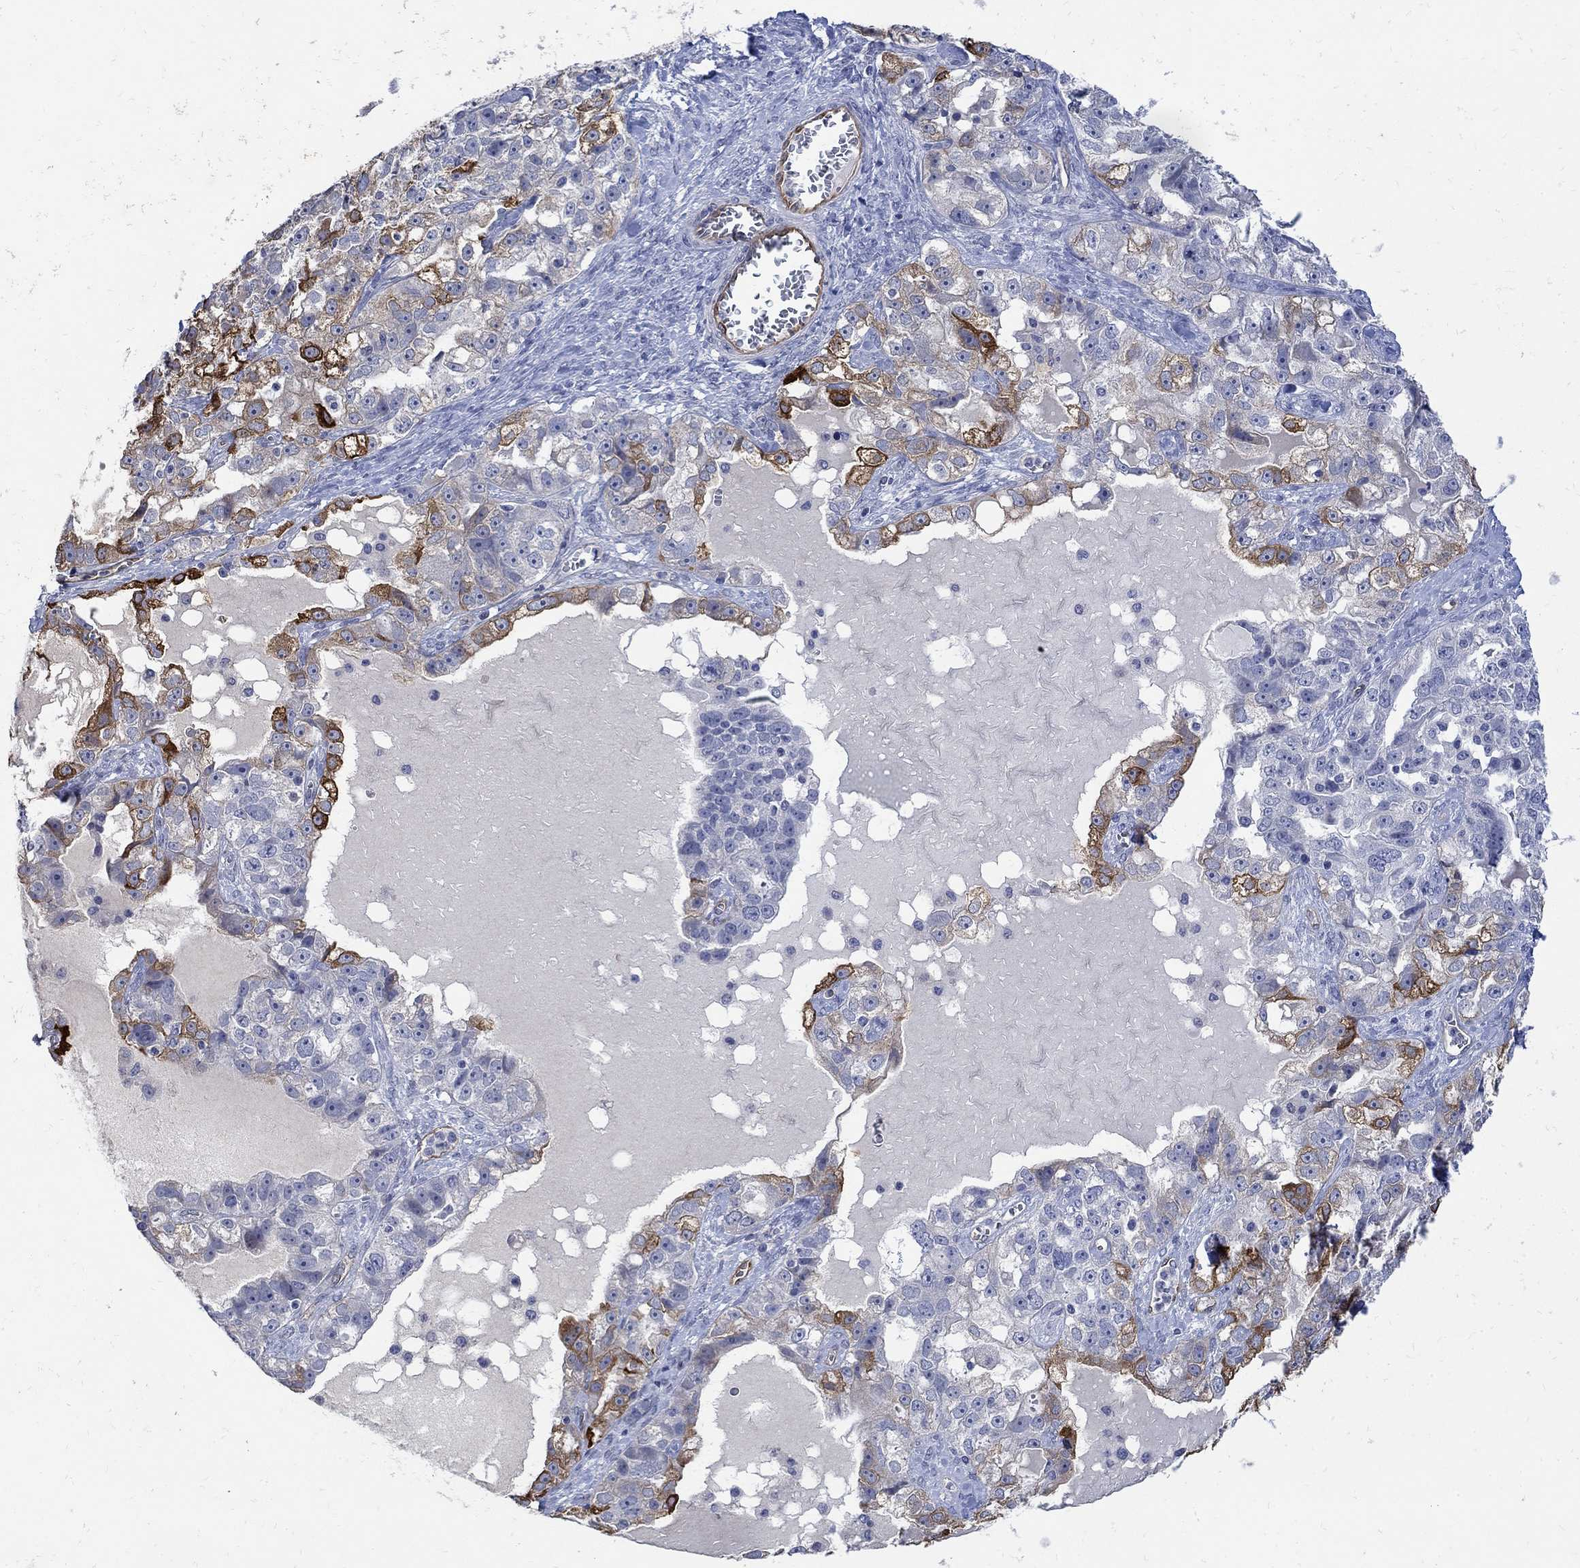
{"staining": {"intensity": "strong", "quantity": "<25%", "location": "cytoplasmic/membranous"}, "tissue": "ovarian cancer", "cell_type": "Tumor cells", "image_type": "cancer", "snomed": [{"axis": "morphology", "description": "Cystadenocarcinoma, serous, NOS"}, {"axis": "topography", "description": "Ovary"}], "caption": "There is medium levels of strong cytoplasmic/membranous positivity in tumor cells of ovarian cancer (serous cystadenocarcinoma), as demonstrated by immunohistochemical staining (brown color).", "gene": "TGM2", "patient": {"sex": "female", "age": 51}}